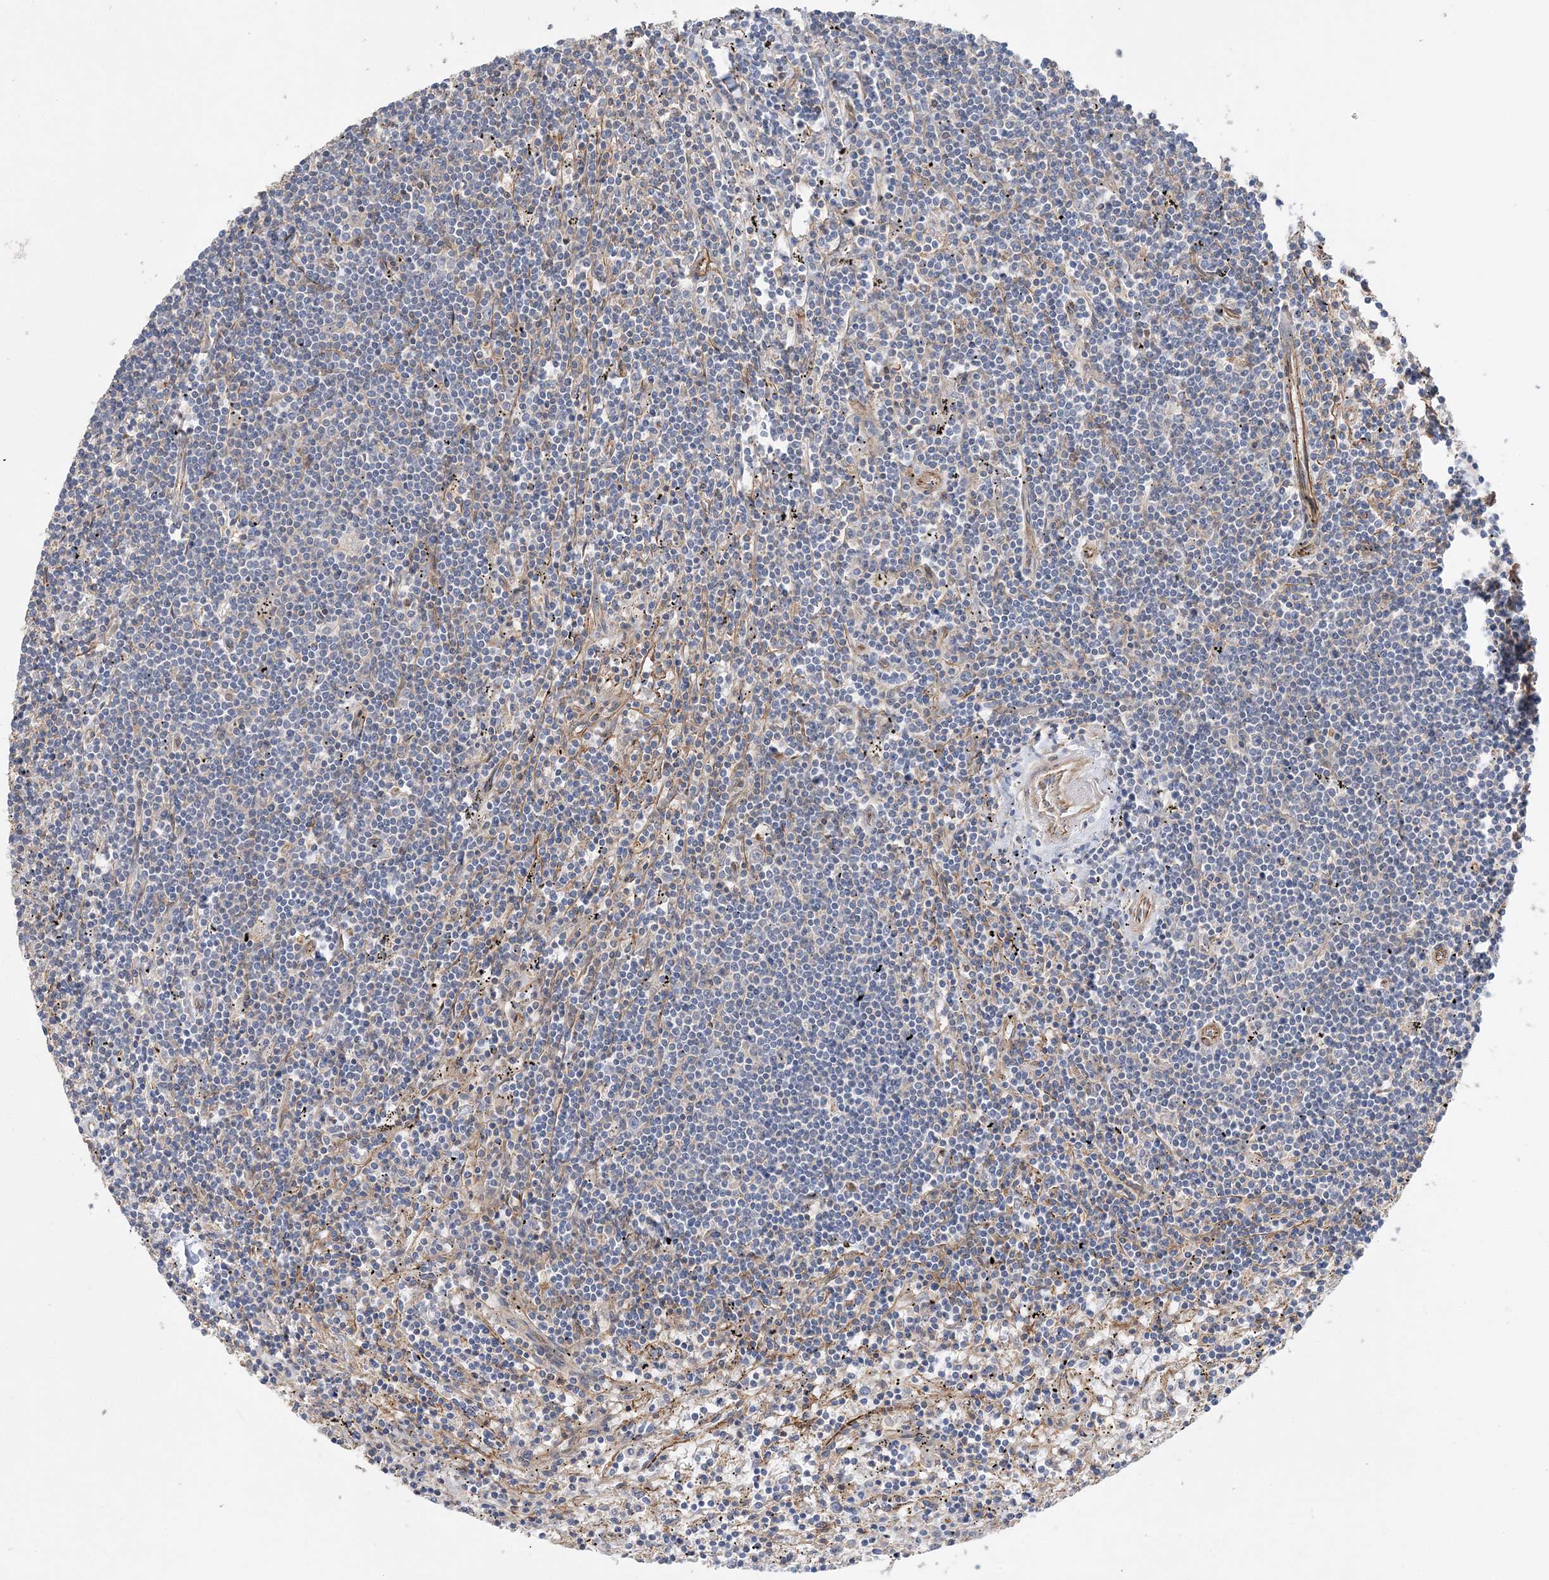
{"staining": {"intensity": "negative", "quantity": "none", "location": "none"}, "tissue": "lymphoma", "cell_type": "Tumor cells", "image_type": "cancer", "snomed": [{"axis": "morphology", "description": "Malignant lymphoma, non-Hodgkin's type, Low grade"}, {"axis": "topography", "description": "Spleen"}], "caption": "Low-grade malignant lymphoma, non-Hodgkin's type stained for a protein using immunohistochemistry (IHC) shows no positivity tumor cells.", "gene": "PIGC", "patient": {"sex": "male", "age": 76}}